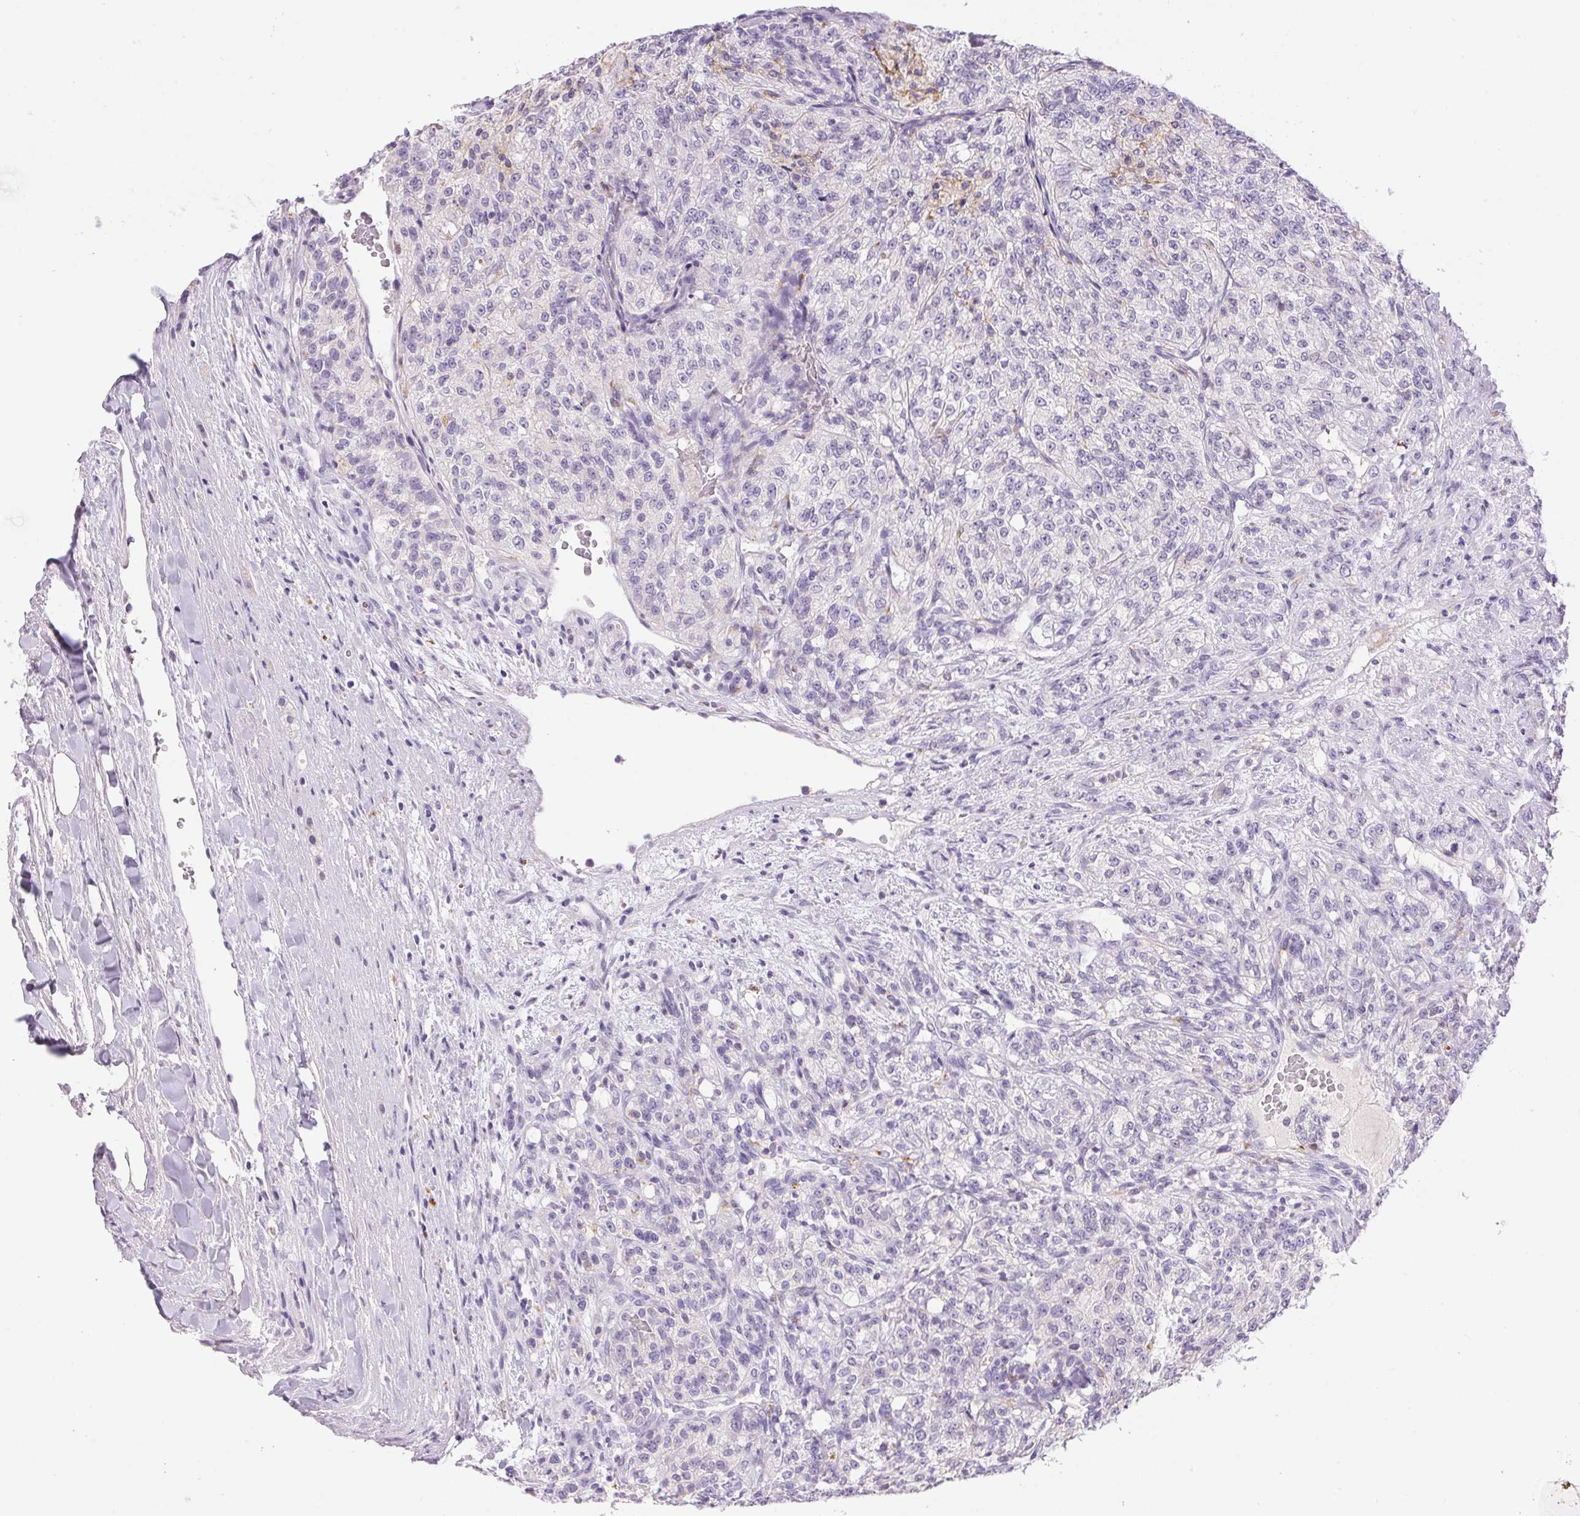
{"staining": {"intensity": "negative", "quantity": "none", "location": "none"}, "tissue": "renal cancer", "cell_type": "Tumor cells", "image_type": "cancer", "snomed": [{"axis": "morphology", "description": "Adenocarcinoma, NOS"}, {"axis": "topography", "description": "Kidney"}], "caption": "DAB immunohistochemical staining of renal adenocarcinoma demonstrates no significant positivity in tumor cells. (DAB (3,3'-diaminobenzidine) IHC with hematoxylin counter stain).", "gene": "PNLIPRP3", "patient": {"sex": "female", "age": 63}}